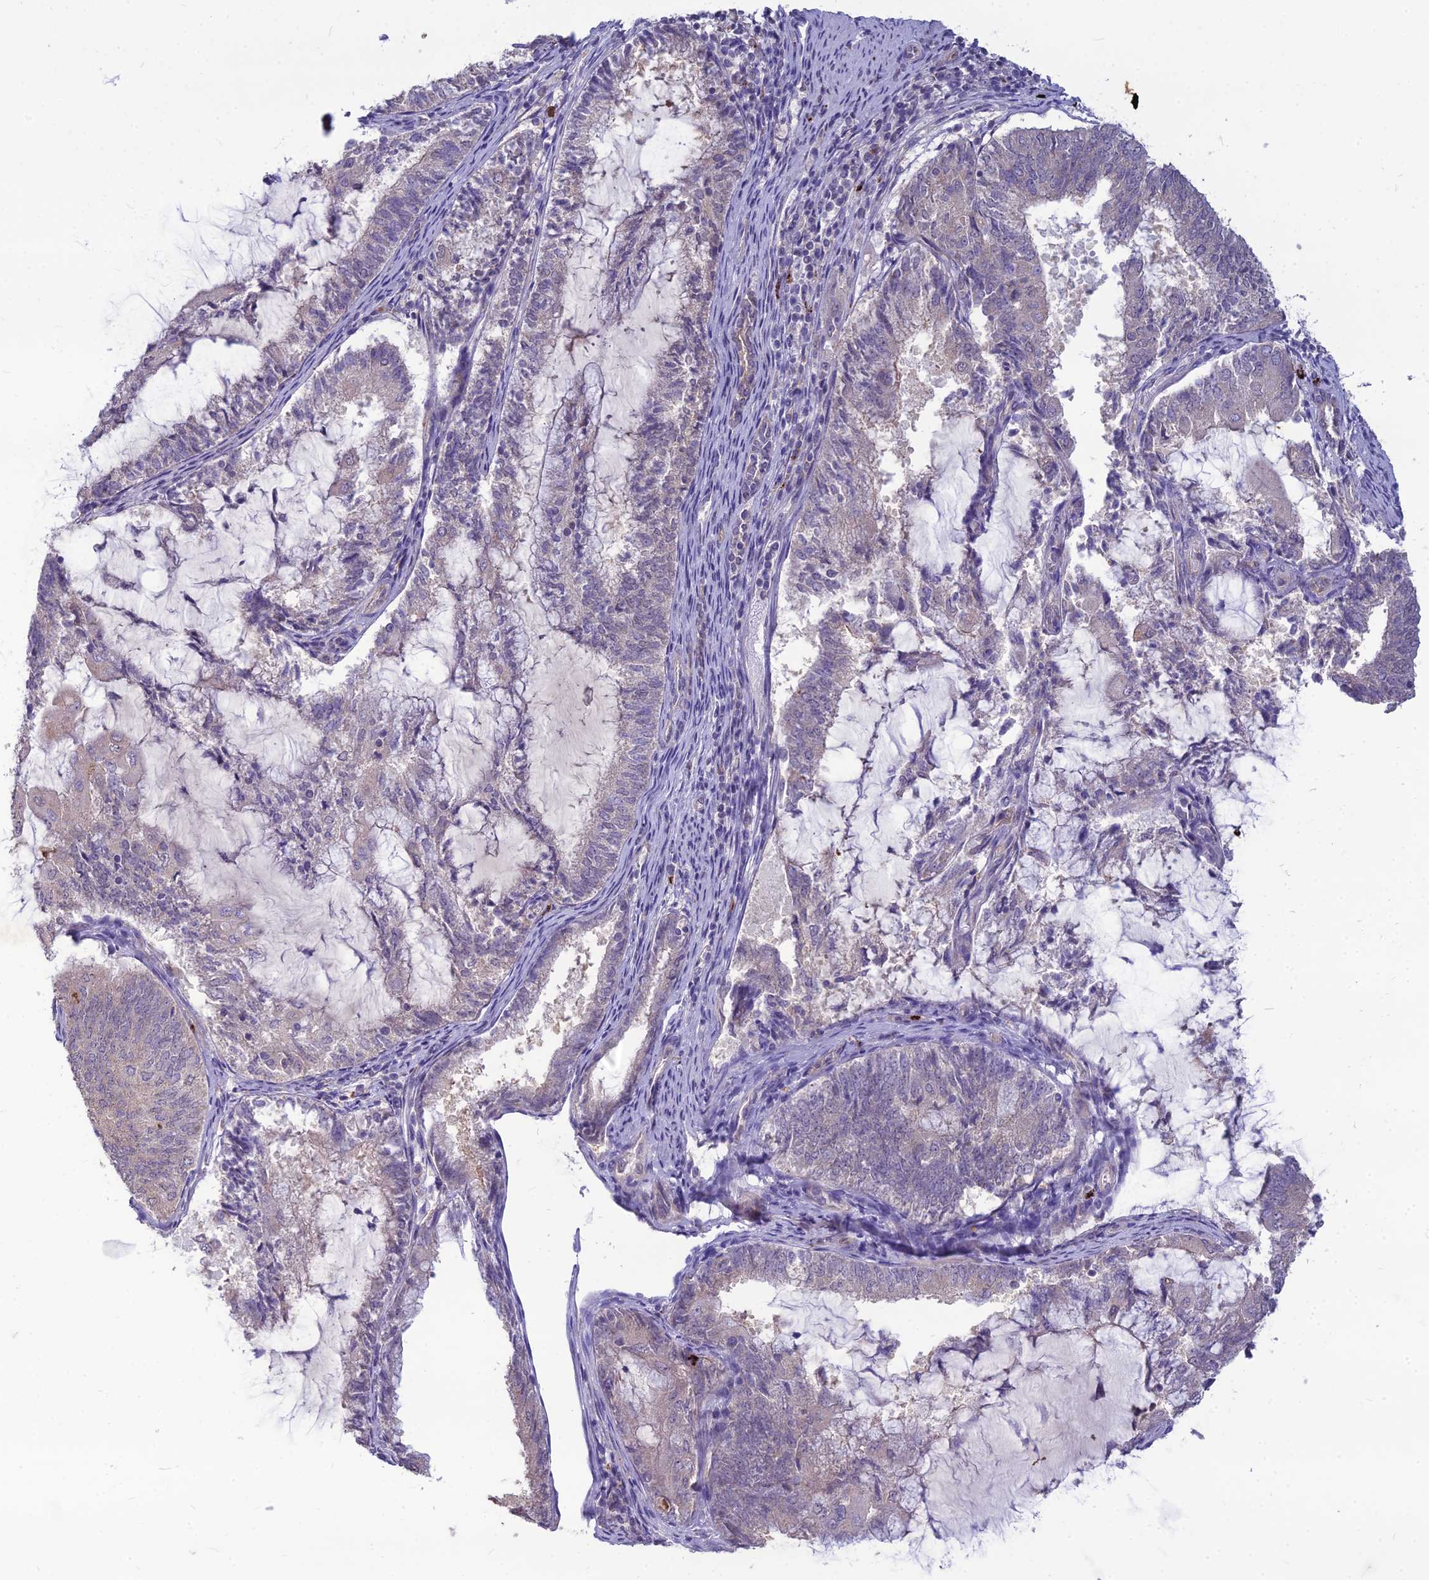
{"staining": {"intensity": "negative", "quantity": "none", "location": "none"}, "tissue": "endometrial cancer", "cell_type": "Tumor cells", "image_type": "cancer", "snomed": [{"axis": "morphology", "description": "Adenocarcinoma, NOS"}, {"axis": "topography", "description": "Endometrium"}], "caption": "Adenocarcinoma (endometrial) was stained to show a protein in brown. There is no significant staining in tumor cells.", "gene": "PCED1B", "patient": {"sex": "female", "age": 81}}